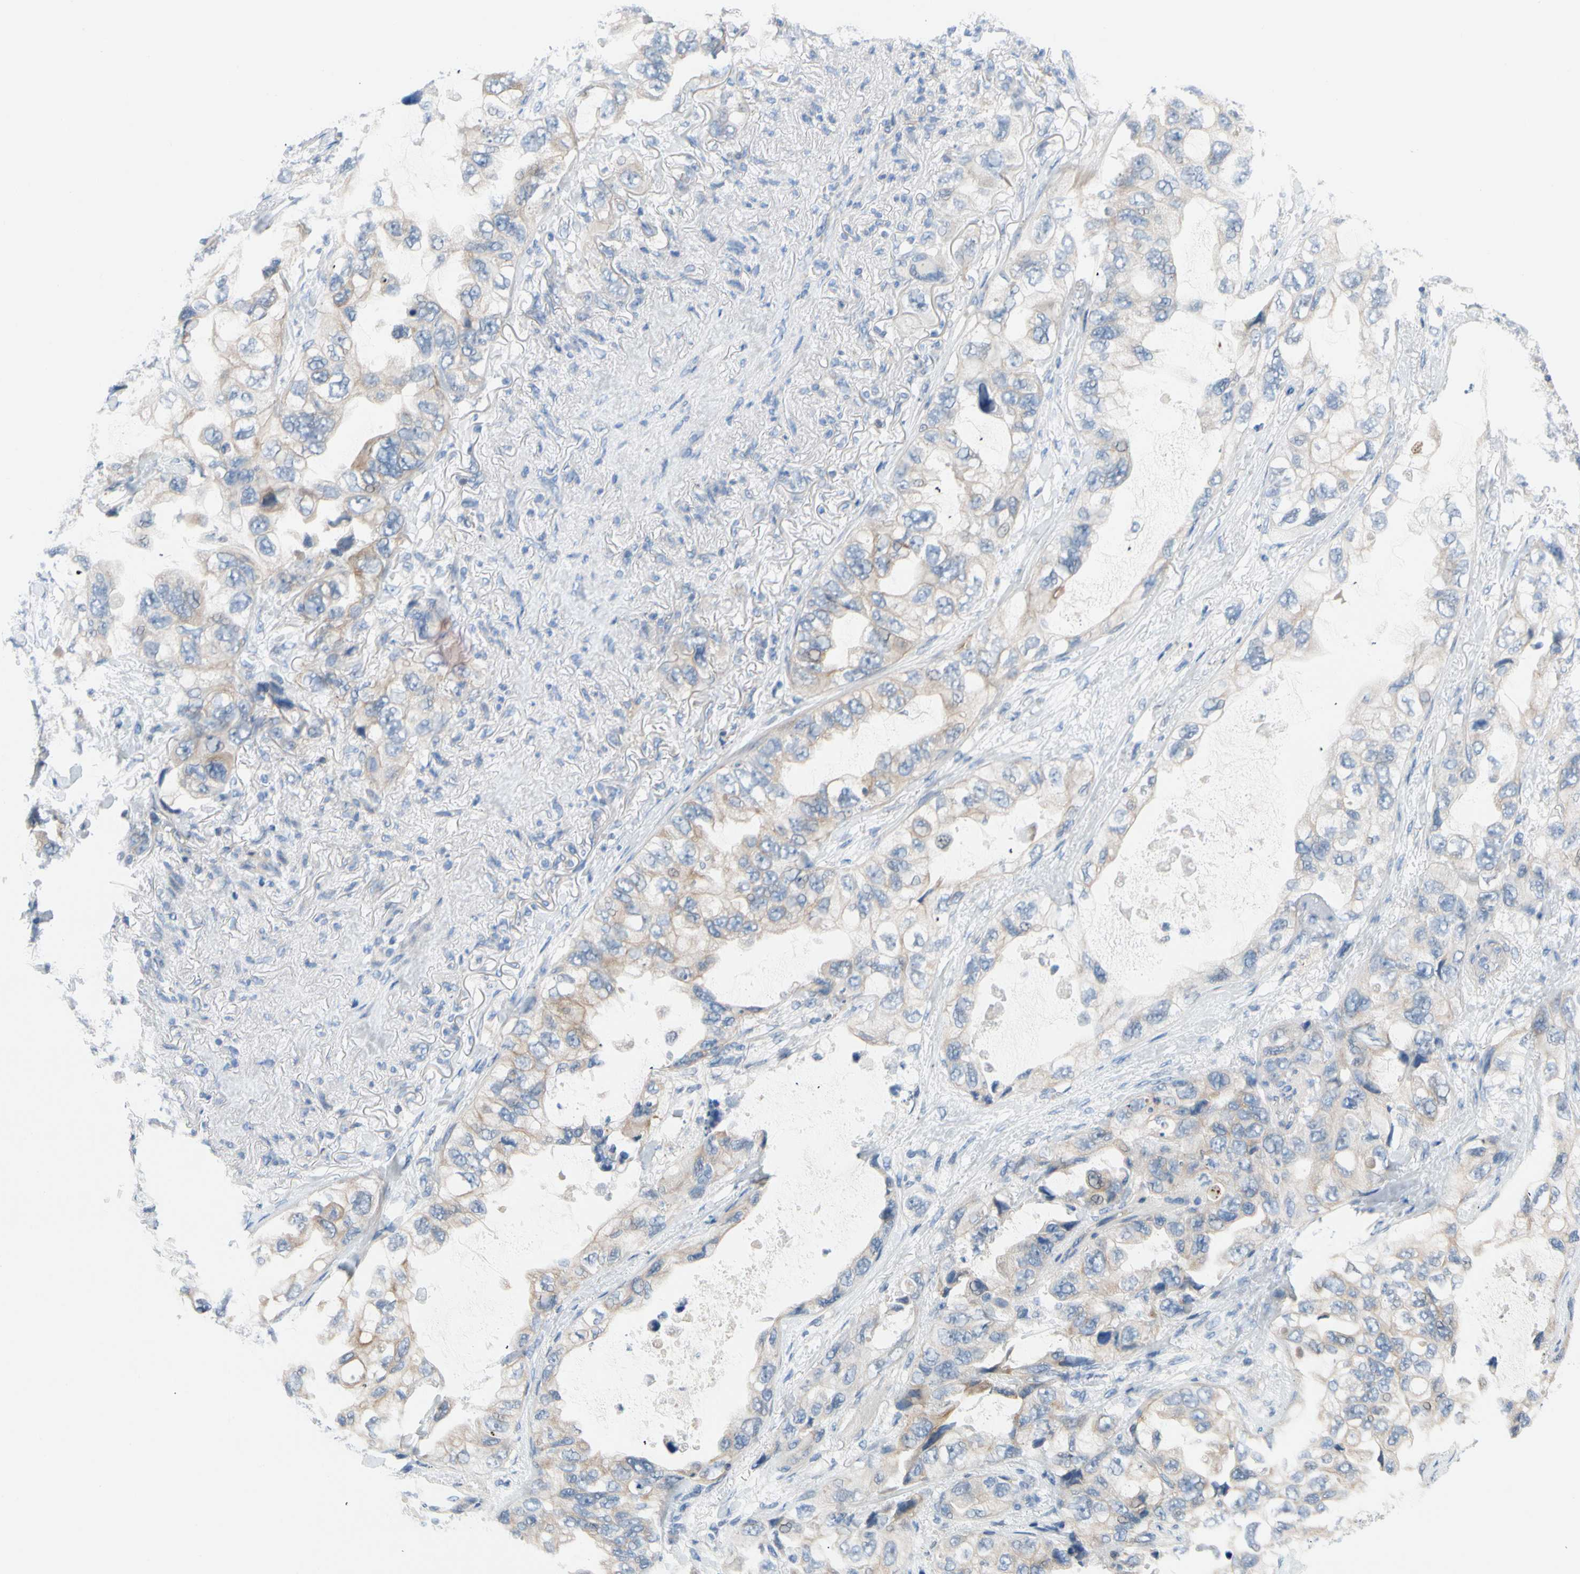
{"staining": {"intensity": "weak", "quantity": "<25%", "location": "cytoplasmic/membranous"}, "tissue": "lung cancer", "cell_type": "Tumor cells", "image_type": "cancer", "snomed": [{"axis": "morphology", "description": "Squamous cell carcinoma, NOS"}, {"axis": "topography", "description": "Lung"}], "caption": "Photomicrograph shows no protein expression in tumor cells of squamous cell carcinoma (lung) tissue.", "gene": "ZNF132", "patient": {"sex": "female", "age": 73}}